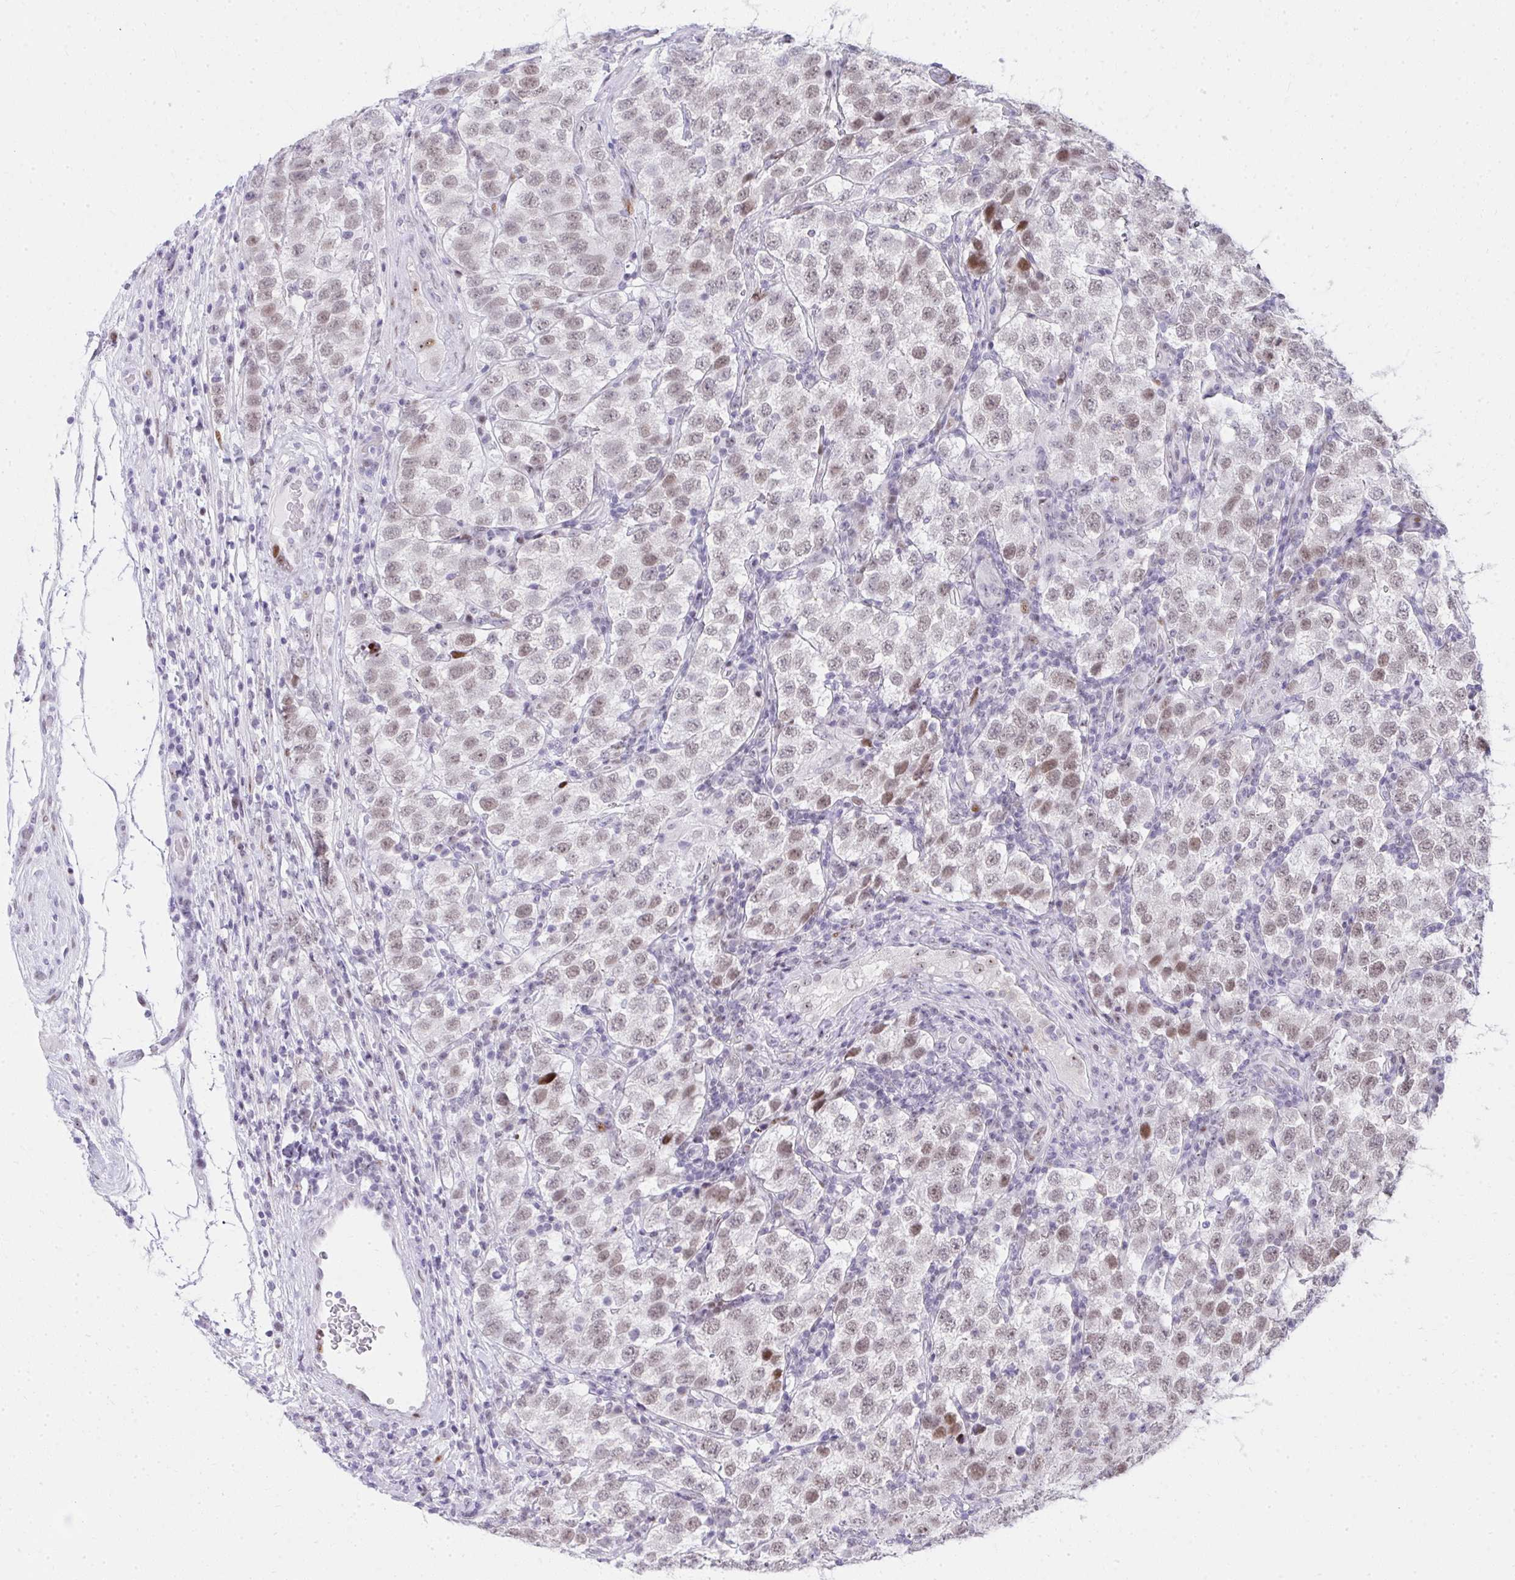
{"staining": {"intensity": "weak", "quantity": ">75%", "location": "nuclear"}, "tissue": "testis cancer", "cell_type": "Tumor cells", "image_type": "cancer", "snomed": [{"axis": "morphology", "description": "Seminoma, NOS"}, {"axis": "topography", "description": "Testis"}], "caption": "An immunohistochemistry micrograph of tumor tissue is shown. Protein staining in brown labels weak nuclear positivity in testis seminoma within tumor cells.", "gene": "GLDN", "patient": {"sex": "male", "age": 34}}